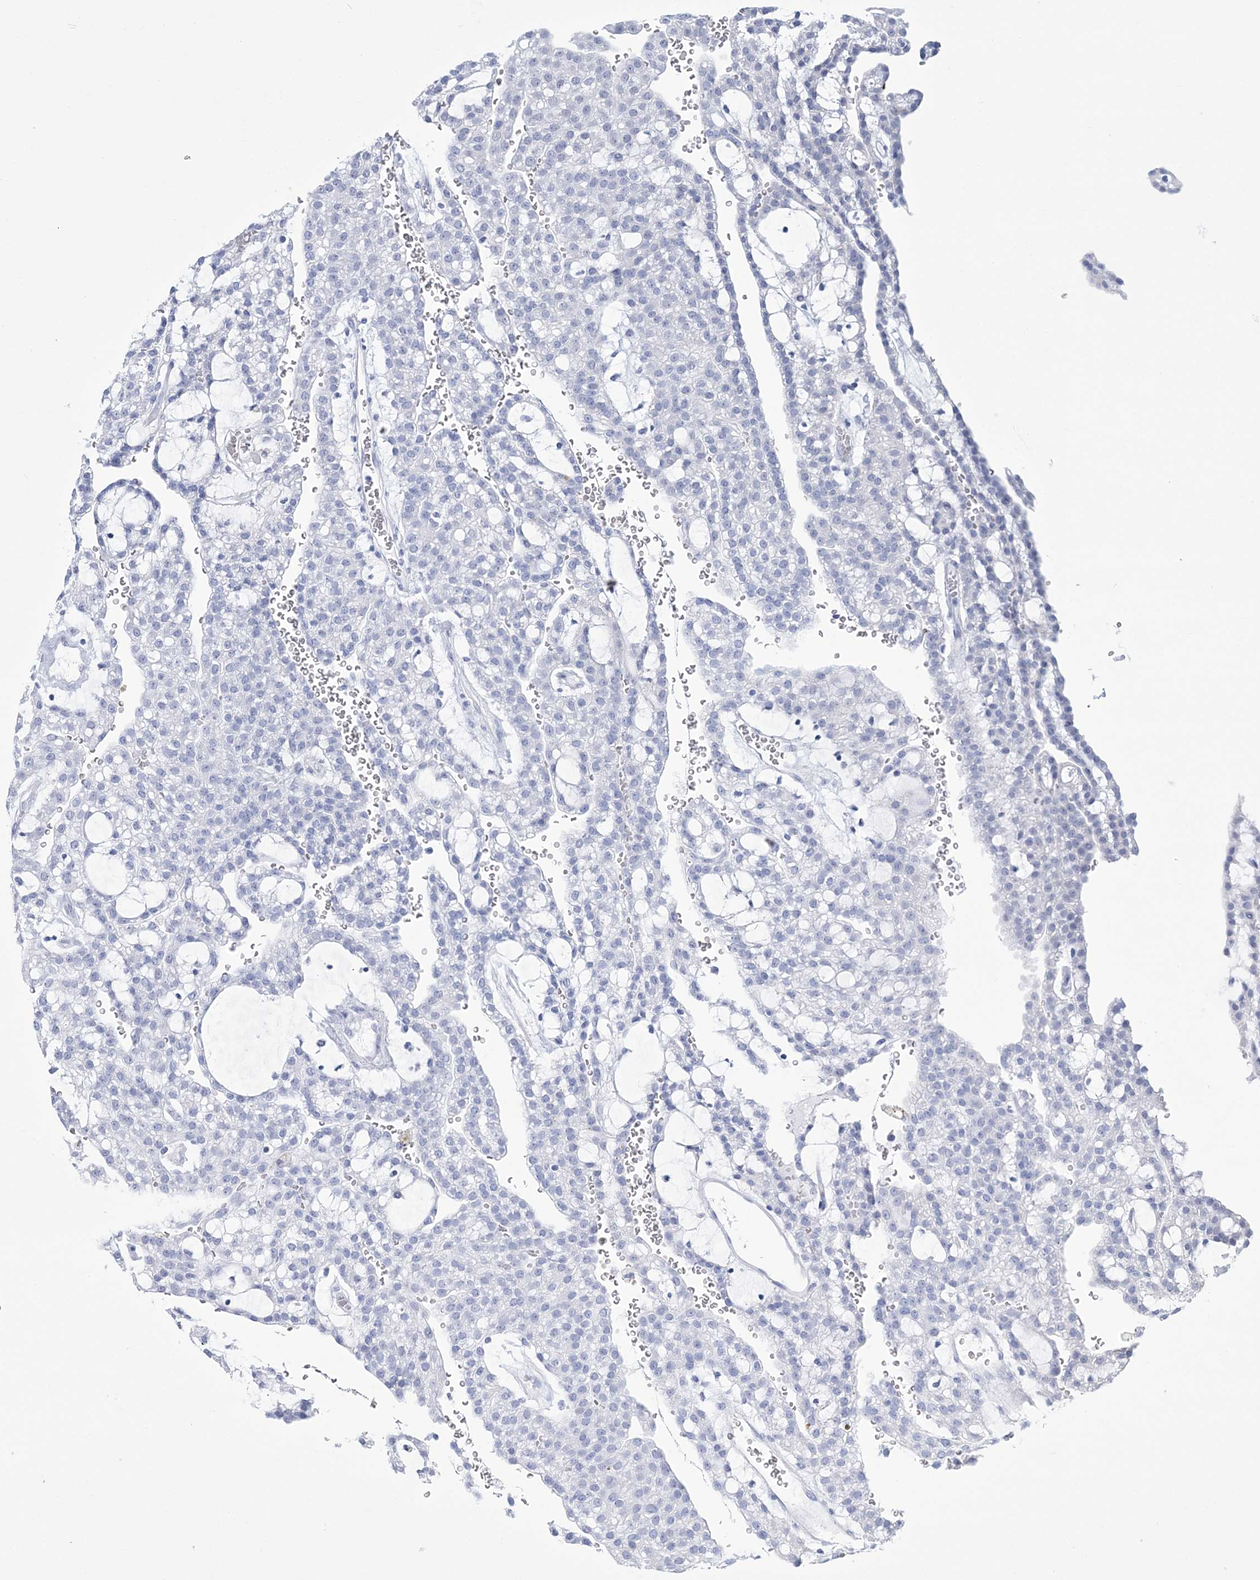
{"staining": {"intensity": "negative", "quantity": "none", "location": "none"}, "tissue": "renal cancer", "cell_type": "Tumor cells", "image_type": "cancer", "snomed": [{"axis": "morphology", "description": "Adenocarcinoma, NOS"}, {"axis": "topography", "description": "Kidney"}], "caption": "A micrograph of renal cancer stained for a protein reveals no brown staining in tumor cells. (DAB (3,3'-diaminobenzidine) immunohistochemistry (IHC), high magnification).", "gene": "DPCD", "patient": {"sex": "male", "age": 63}}